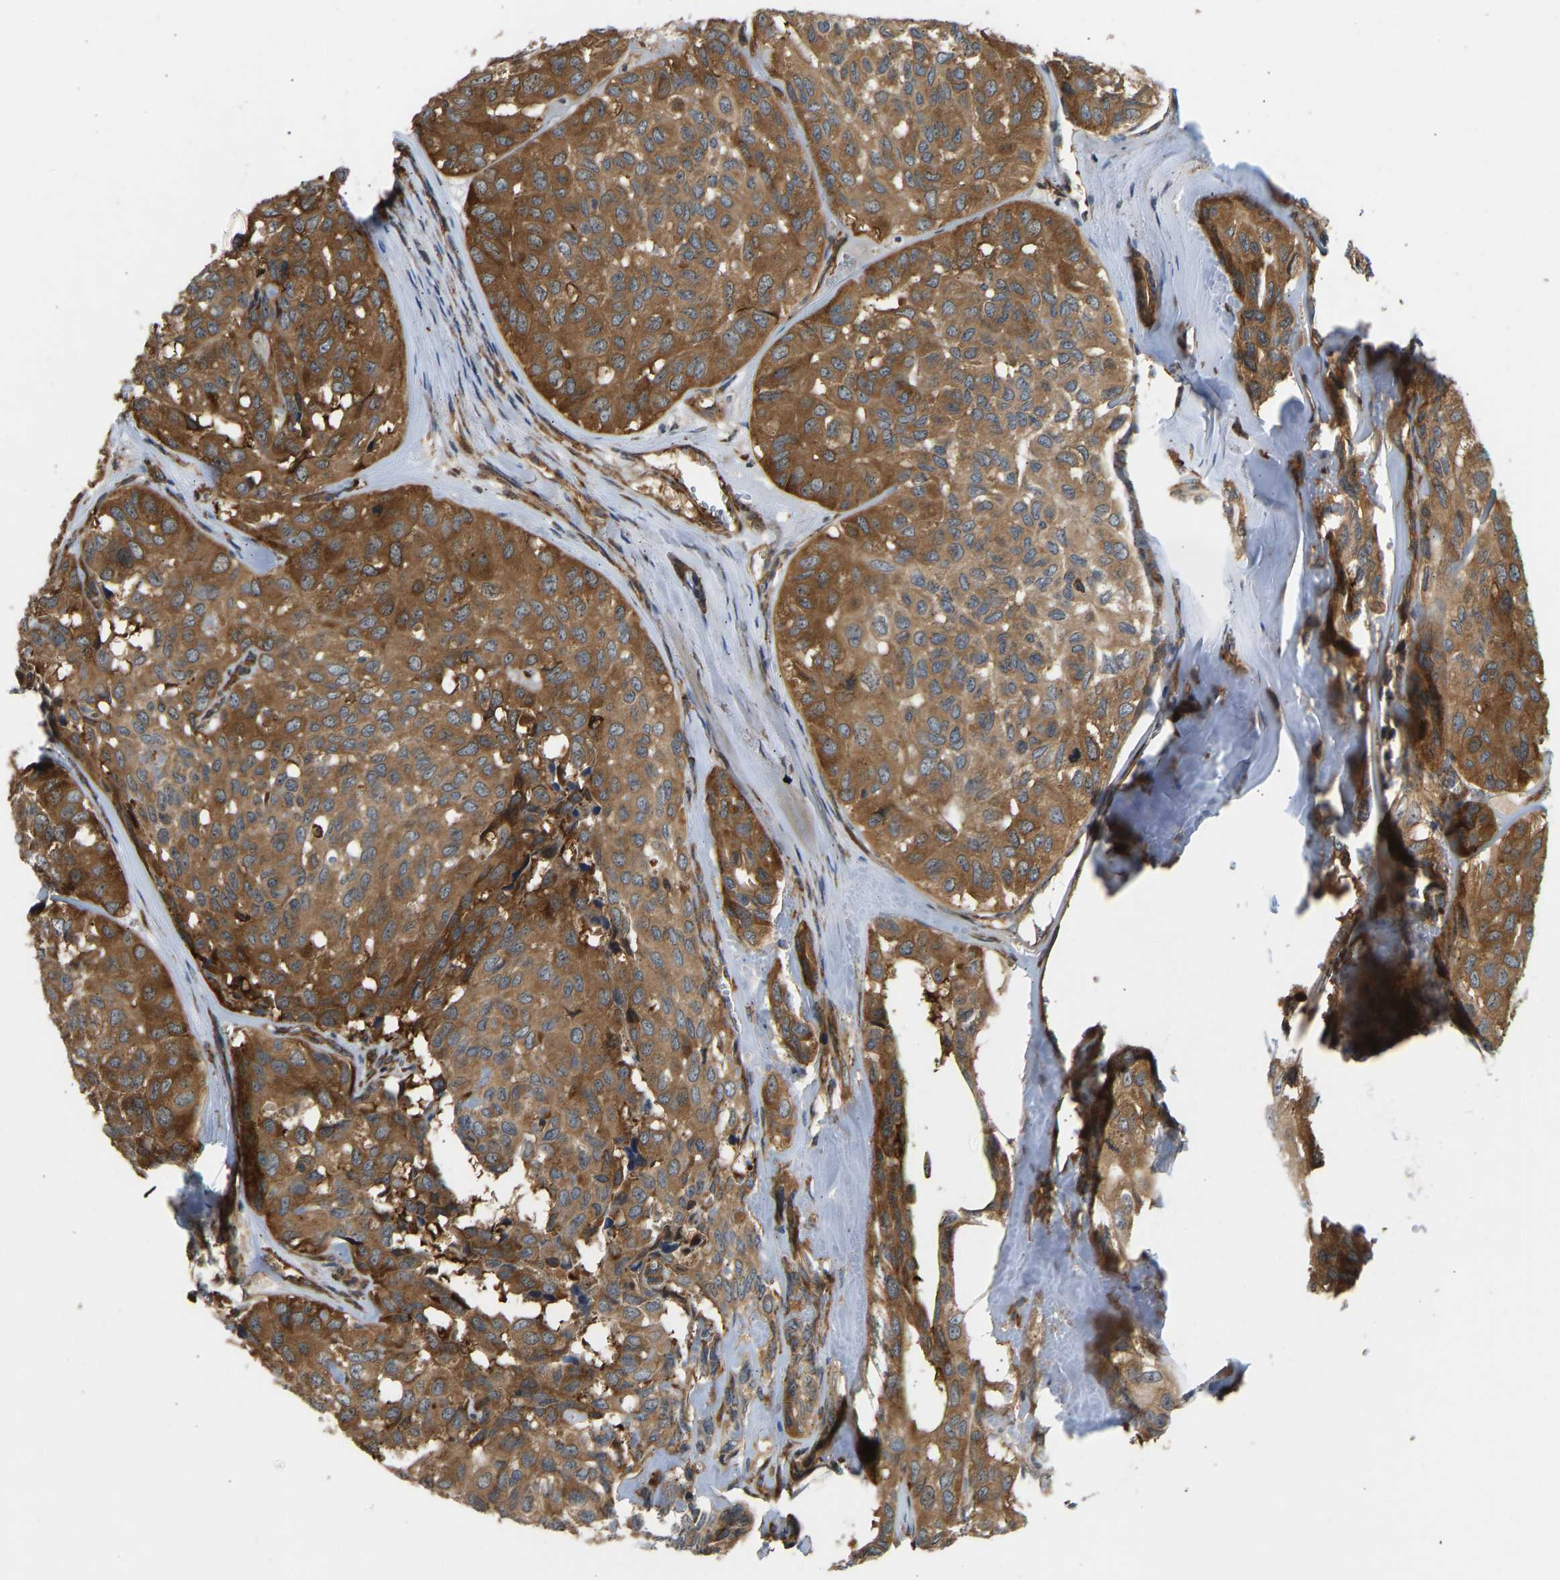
{"staining": {"intensity": "moderate", "quantity": ">75%", "location": "cytoplasmic/membranous"}, "tissue": "head and neck cancer", "cell_type": "Tumor cells", "image_type": "cancer", "snomed": [{"axis": "morphology", "description": "Adenocarcinoma, NOS"}, {"axis": "topography", "description": "Salivary gland, NOS"}, {"axis": "topography", "description": "Head-Neck"}], "caption": "A brown stain labels moderate cytoplasmic/membranous expression of a protein in head and neck cancer tumor cells.", "gene": "RASGRF2", "patient": {"sex": "female", "age": 76}}